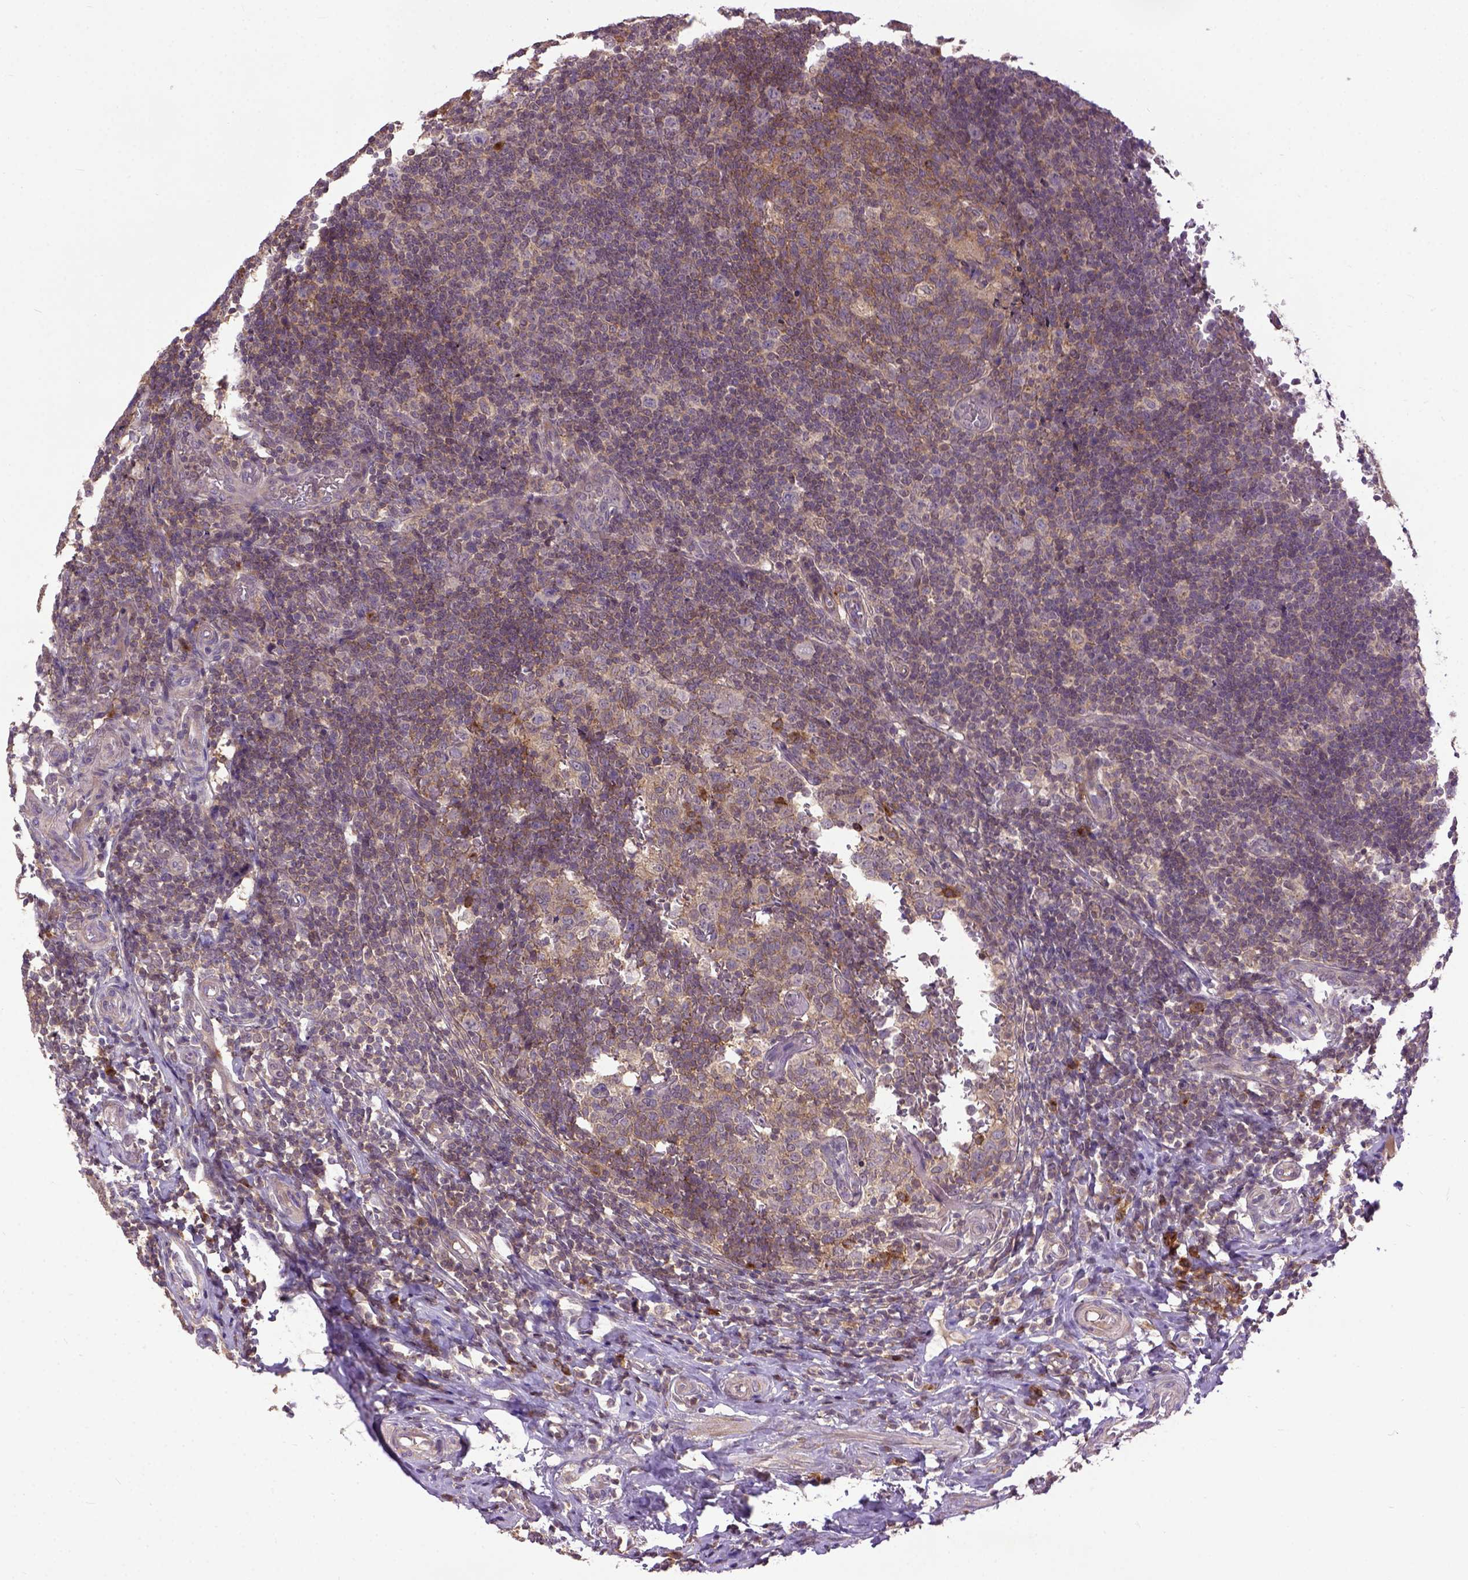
{"staining": {"intensity": "moderate", "quantity": ">75%", "location": "cytoplasmic/membranous"}, "tissue": "appendix", "cell_type": "Glandular cells", "image_type": "normal", "snomed": [{"axis": "morphology", "description": "Normal tissue, NOS"}, {"axis": "topography", "description": "Appendix"}], "caption": "Immunohistochemistry of unremarkable appendix displays medium levels of moderate cytoplasmic/membranous expression in about >75% of glandular cells.", "gene": "CPNE1", "patient": {"sex": "male", "age": 18}}